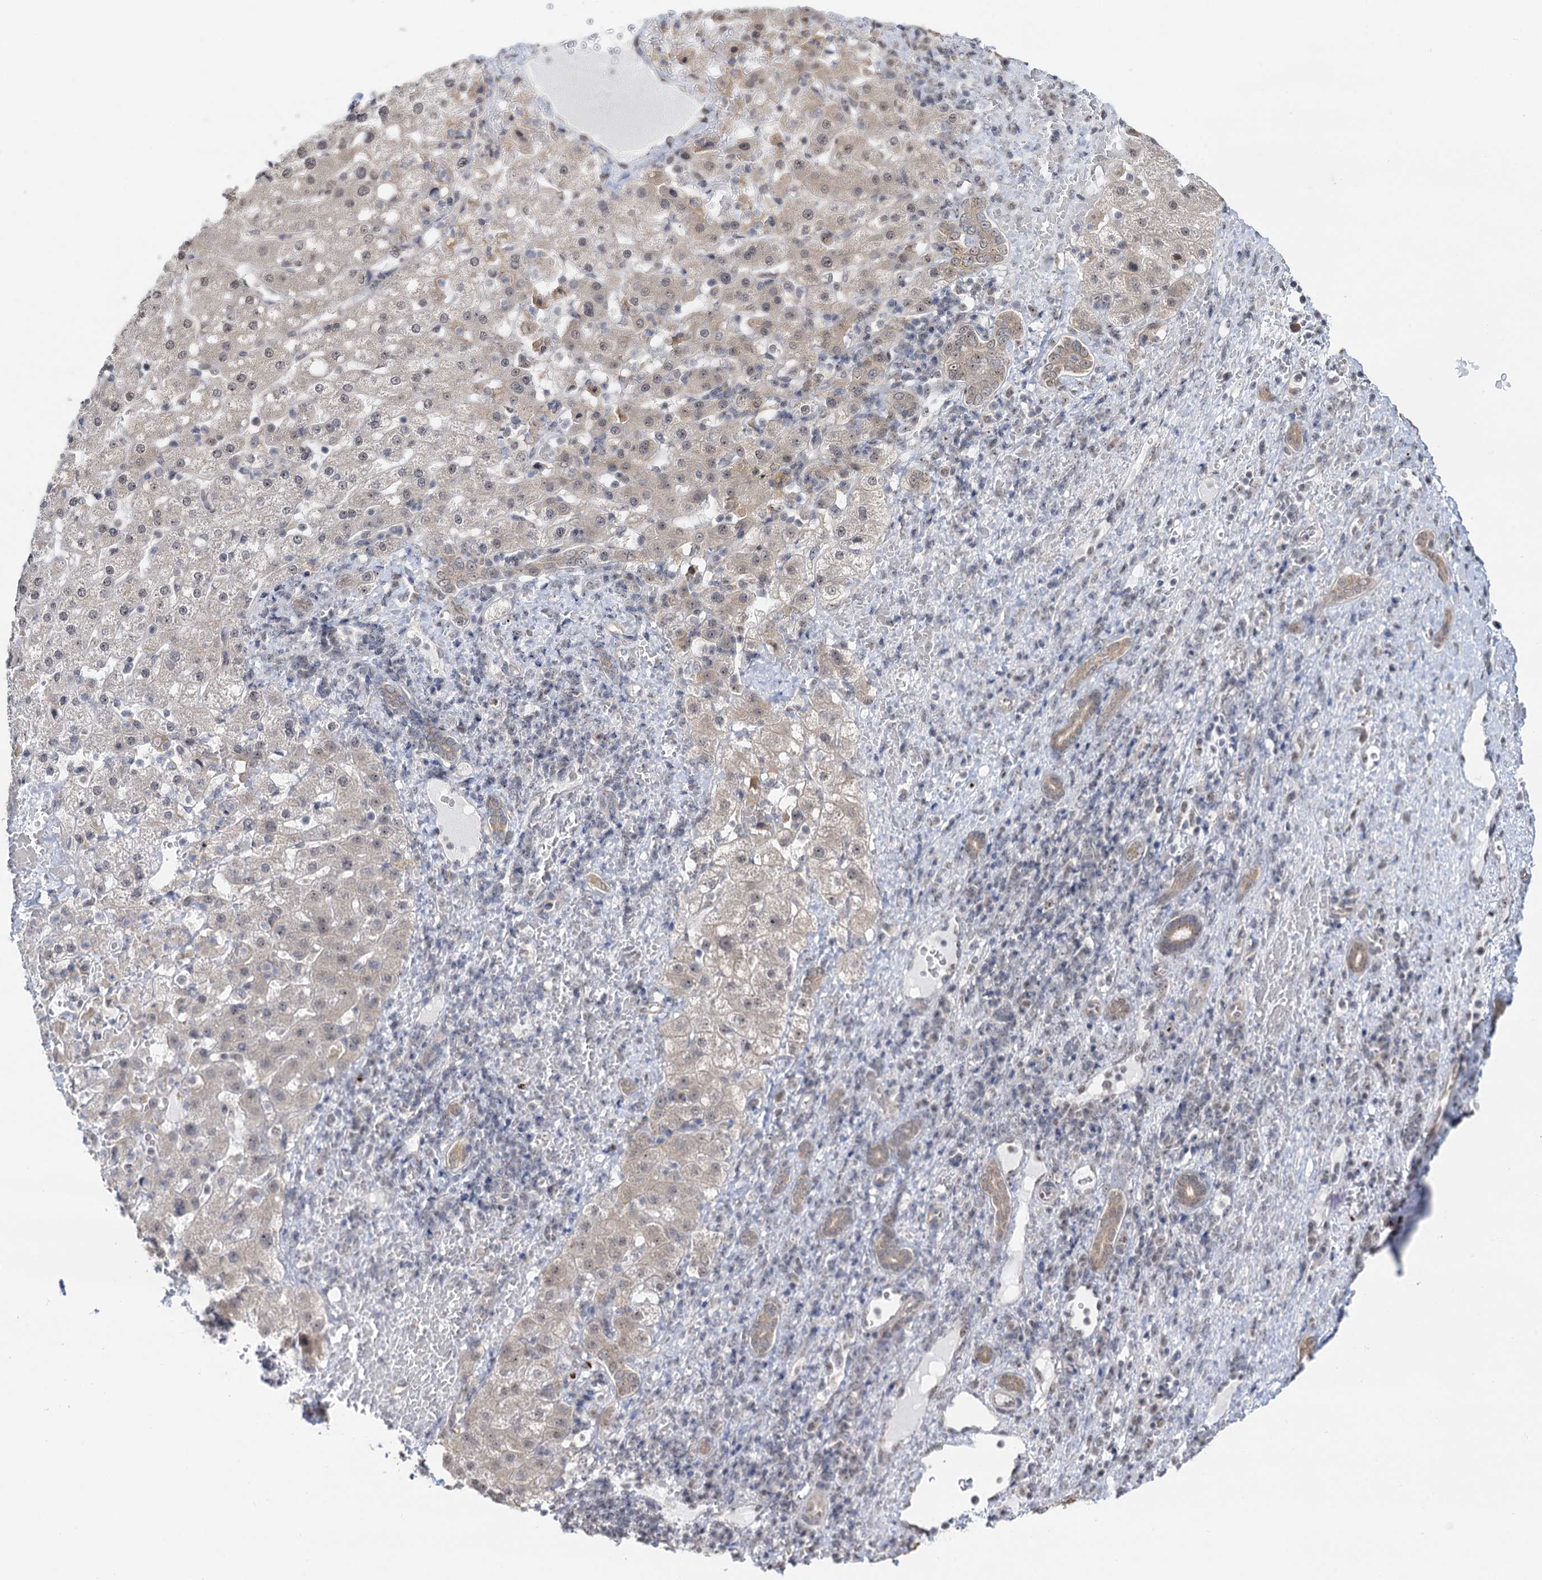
{"staining": {"intensity": "moderate", "quantity": ">75%", "location": "nuclear"}, "tissue": "liver cancer", "cell_type": "Tumor cells", "image_type": "cancer", "snomed": [{"axis": "morphology", "description": "Normal tissue, NOS"}, {"axis": "morphology", "description": "Carcinoma, Hepatocellular, NOS"}, {"axis": "topography", "description": "Liver"}], "caption": "An immunohistochemistry image of neoplastic tissue is shown. Protein staining in brown shows moderate nuclear positivity in hepatocellular carcinoma (liver) within tumor cells.", "gene": "NAT10", "patient": {"sex": "male", "age": 57}}